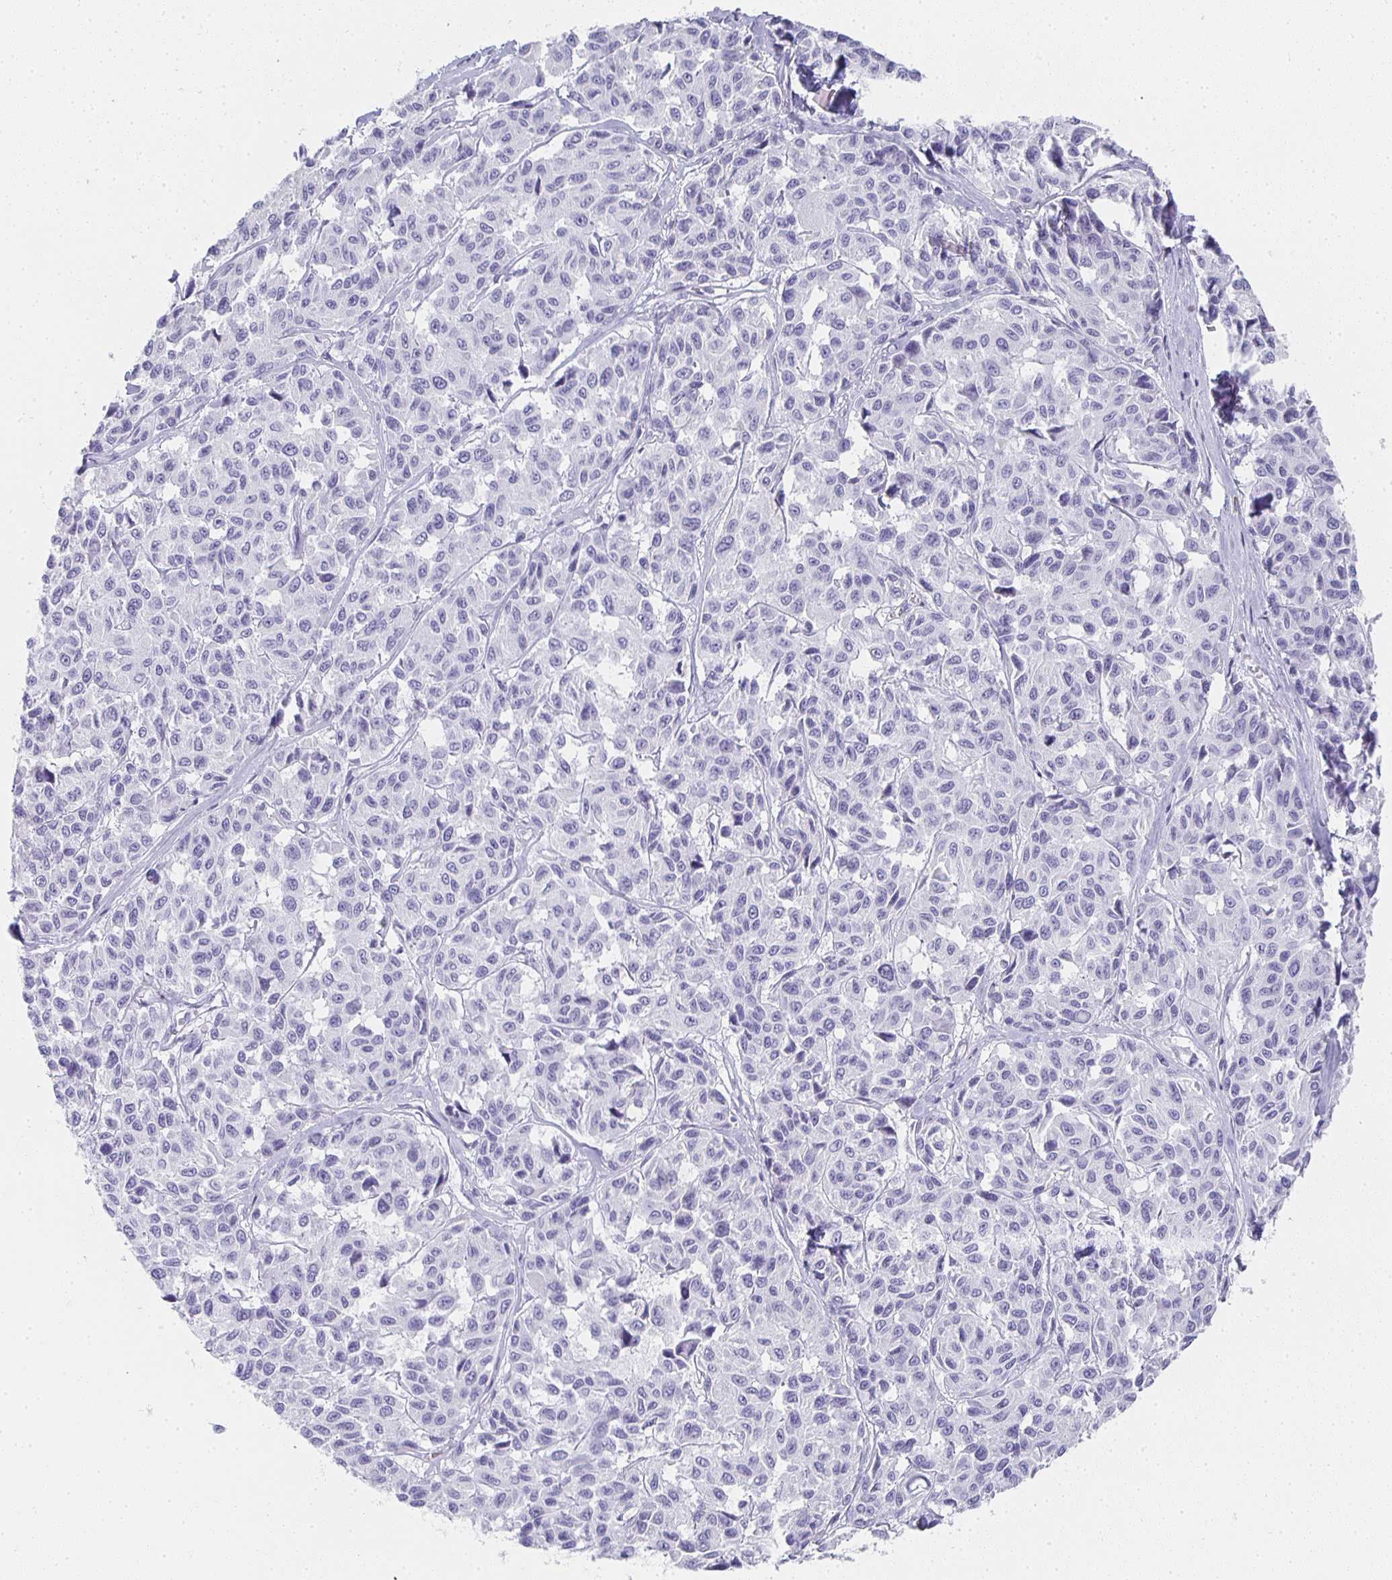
{"staining": {"intensity": "negative", "quantity": "none", "location": "none"}, "tissue": "melanoma", "cell_type": "Tumor cells", "image_type": "cancer", "snomed": [{"axis": "morphology", "description": "Malignant melanoma, NOS"}, {"axis": "topography", "description": "Skin"}], "caption": "IHC of malignant melanoma displays no expression in tumor cells.", "gene": "TPSD1", "patient": {"sex": "female", "age": 66}}